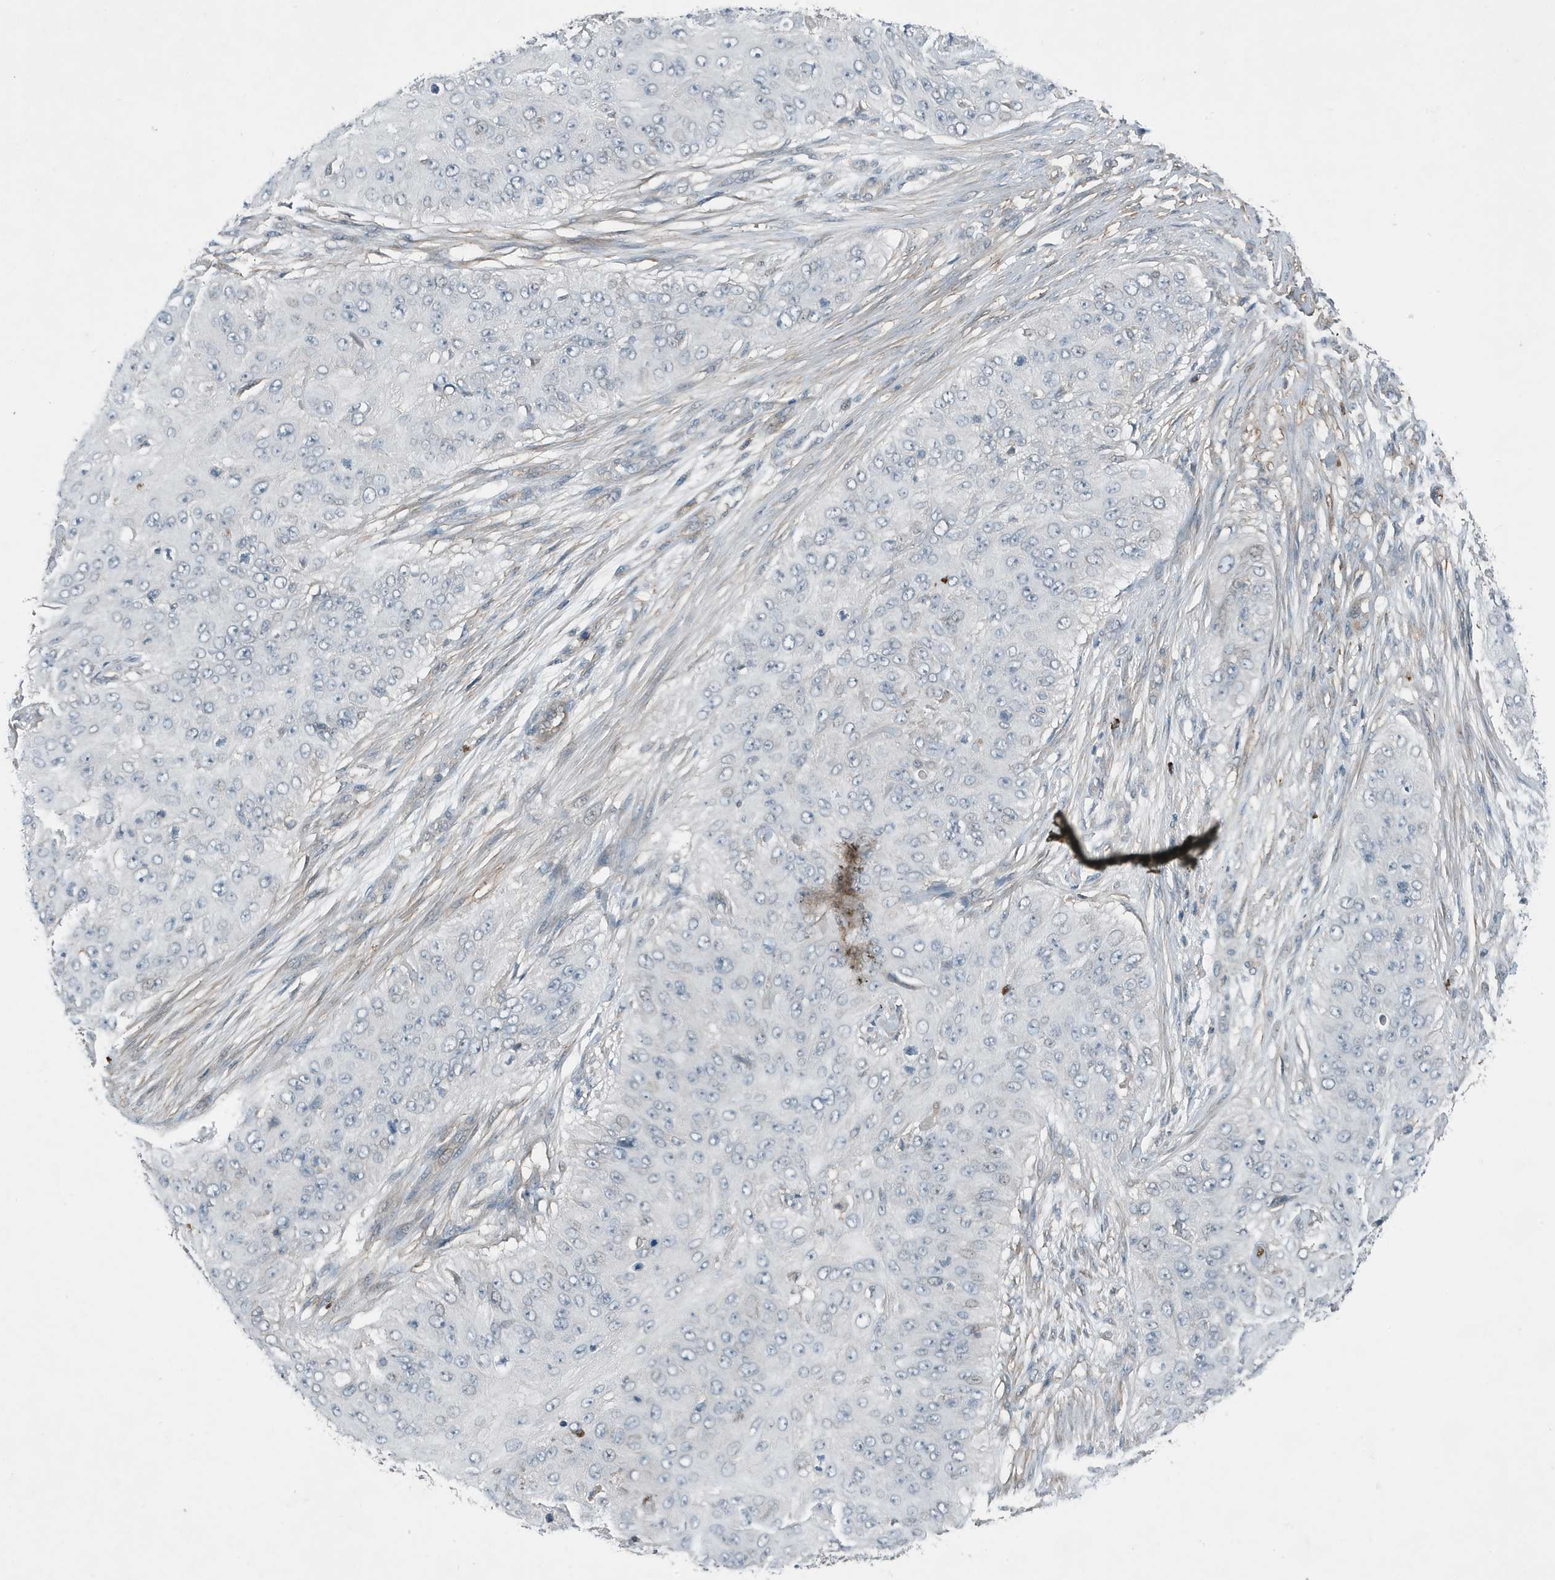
{"staining": {"intensity": "negative", "quantity": "none", "location": "none"}, "tissue": "skin cancer", "cell_type": "Tumor cells", "image_type": "cancer", "snomed": [{"axis": "morphology", "description": "Squamous cell carcinoma, NOS"}, {"axis": "topography", "description": "Skin"}], "caption": "The immunohistochemistry photomicrograph has no significant expression in tumor cells of squamous cell carcinoma (skin) tissue. (DAB immunohistochemistry with hematoxylin counter stain).", "gene": "DAPP1", "patient": {"sex": "female", "age": 80}}